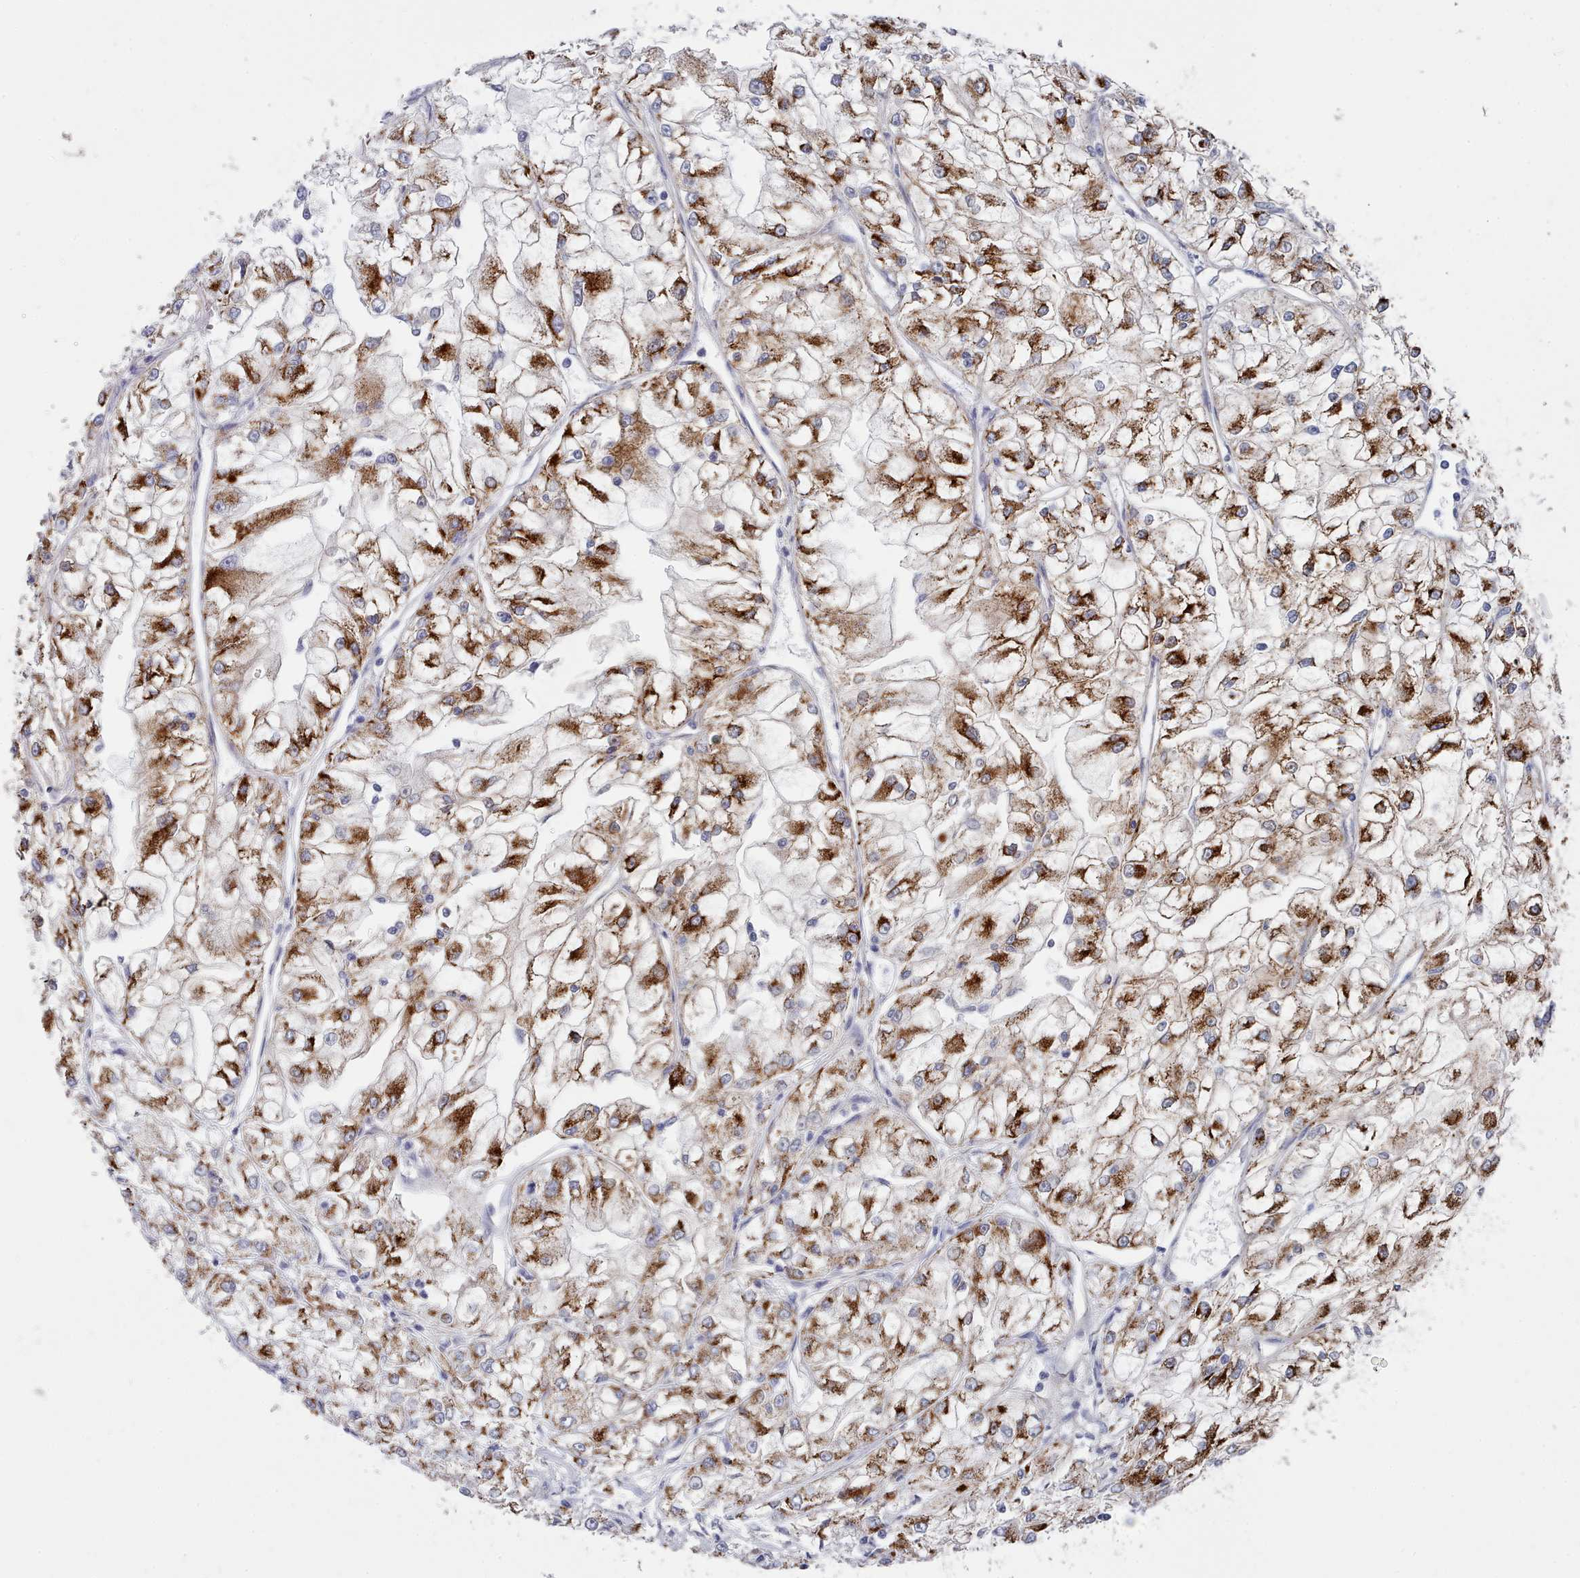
{"staining": {"intensity": "strong", "quantity": ">75%", "location": "cytoplasmic/membranous"}, "tissue": "renal cancer", "cell_type": "Tumor cells", "image_type": "cancer", "snomed": [{"axis": "morphology", "description": "Adenocarcinoma, NOS"}, {"axis": "topography", "description": "Kidney"}], "caption": "This histopathology image displays immunohistochemistry (IHC) staining of renal cancer (adenocarcinoma), with high strong cytoplasmic/membranous staining in approximately >75% of tumor cells.", "gene": "ACAD11", "patient": {"sex": "female", "age": 72}}